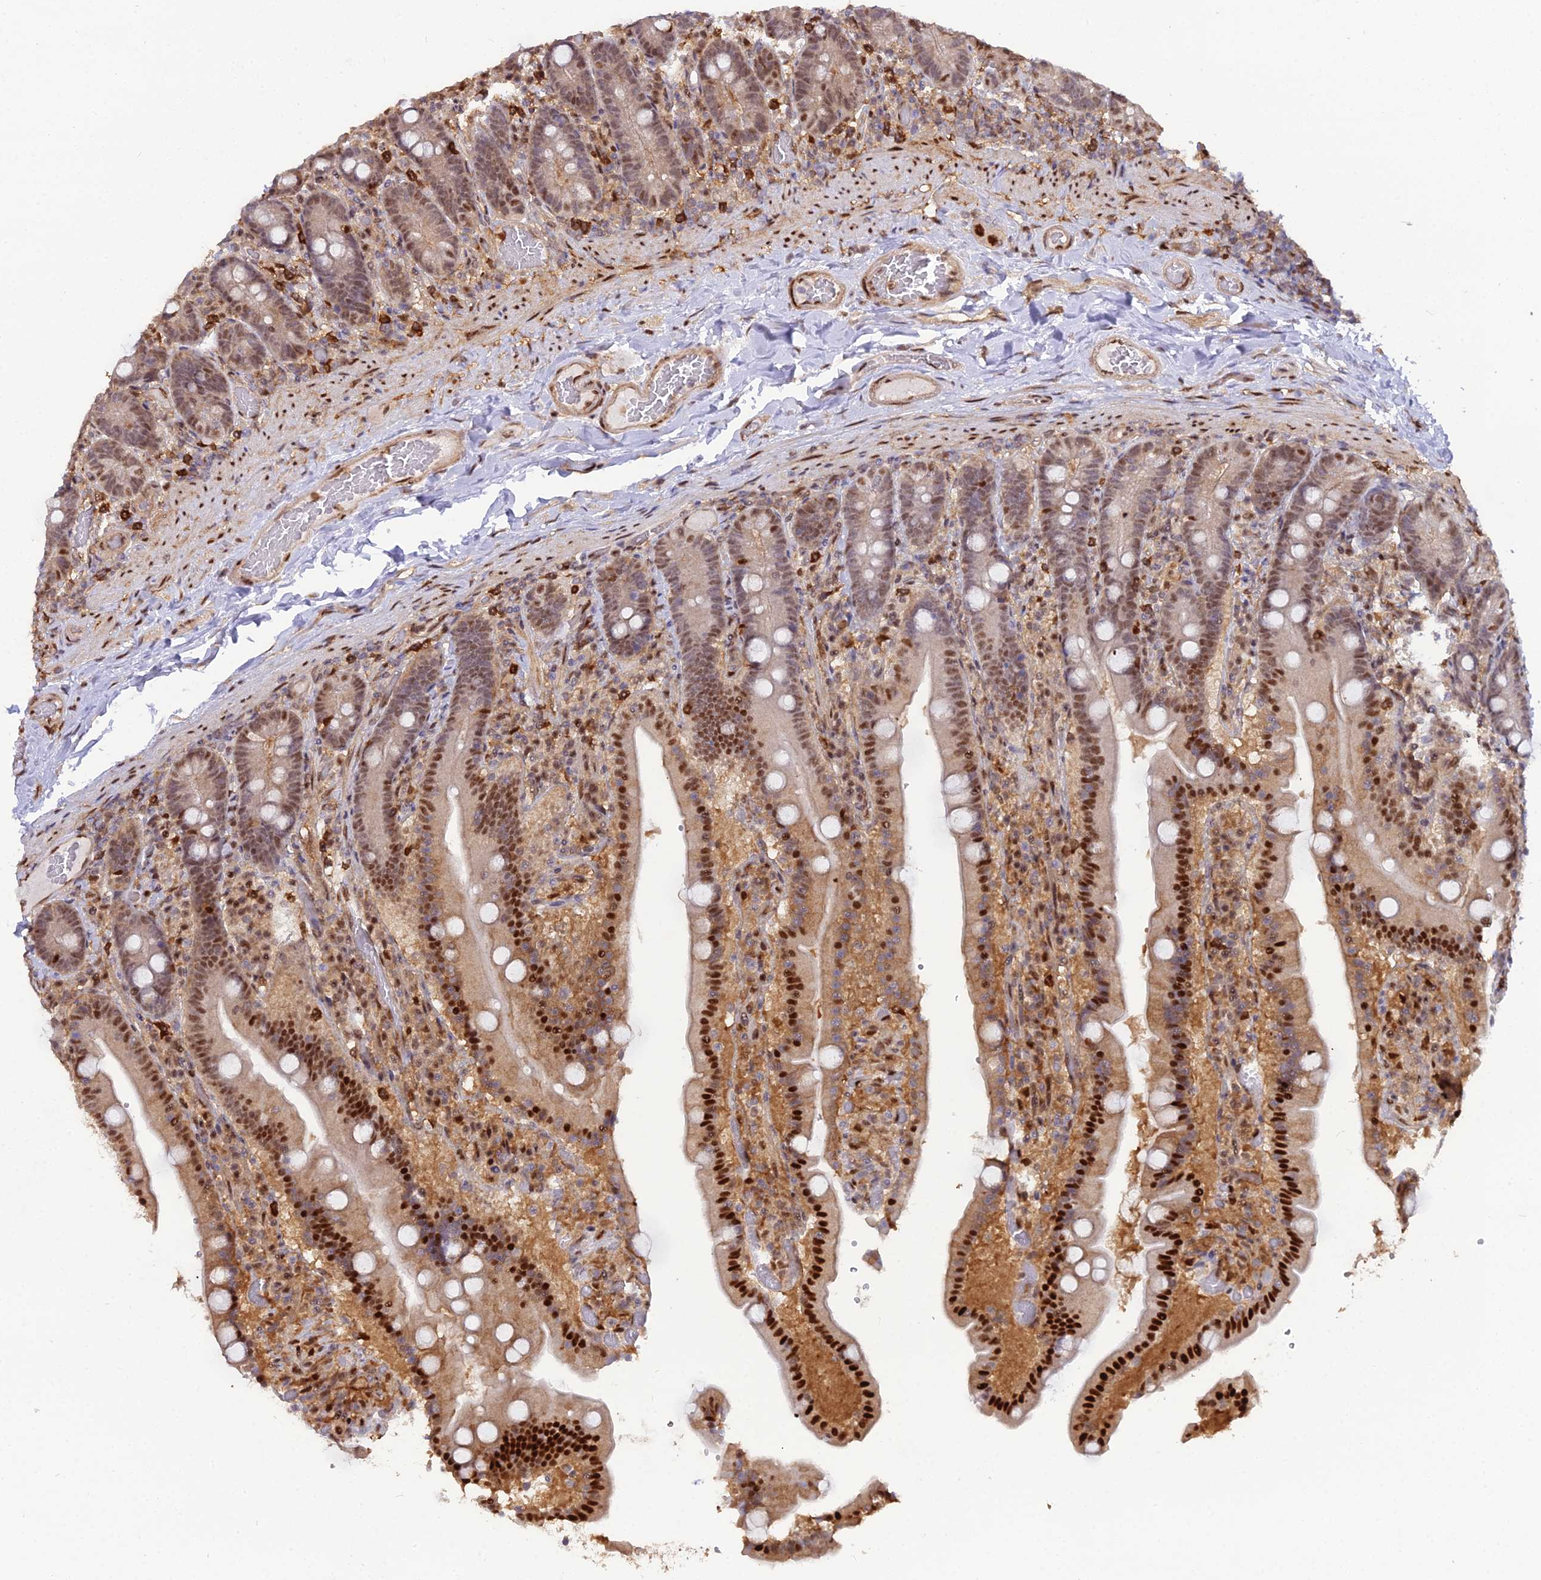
{"staining": {"intensity": "strong", "quantity": ">75%", "location": "nuclear"}, "tissue": "duodenum", "cell_type": "Glandular cells", "image_type": "normal", "snomed": [{"axis": "morphology", "description": "Normal tissue, NOS"}, {"axis": "topography", "description": "Duodenum"}], "caption": "An immunohistochemistry image of unremarkable tissue is shown. Protein staining in brown labels strong nuclear positivity in duodenum within glandular cells.", "gene": "NPEPL1", "patient": {"sex": "female", "age": 62}}